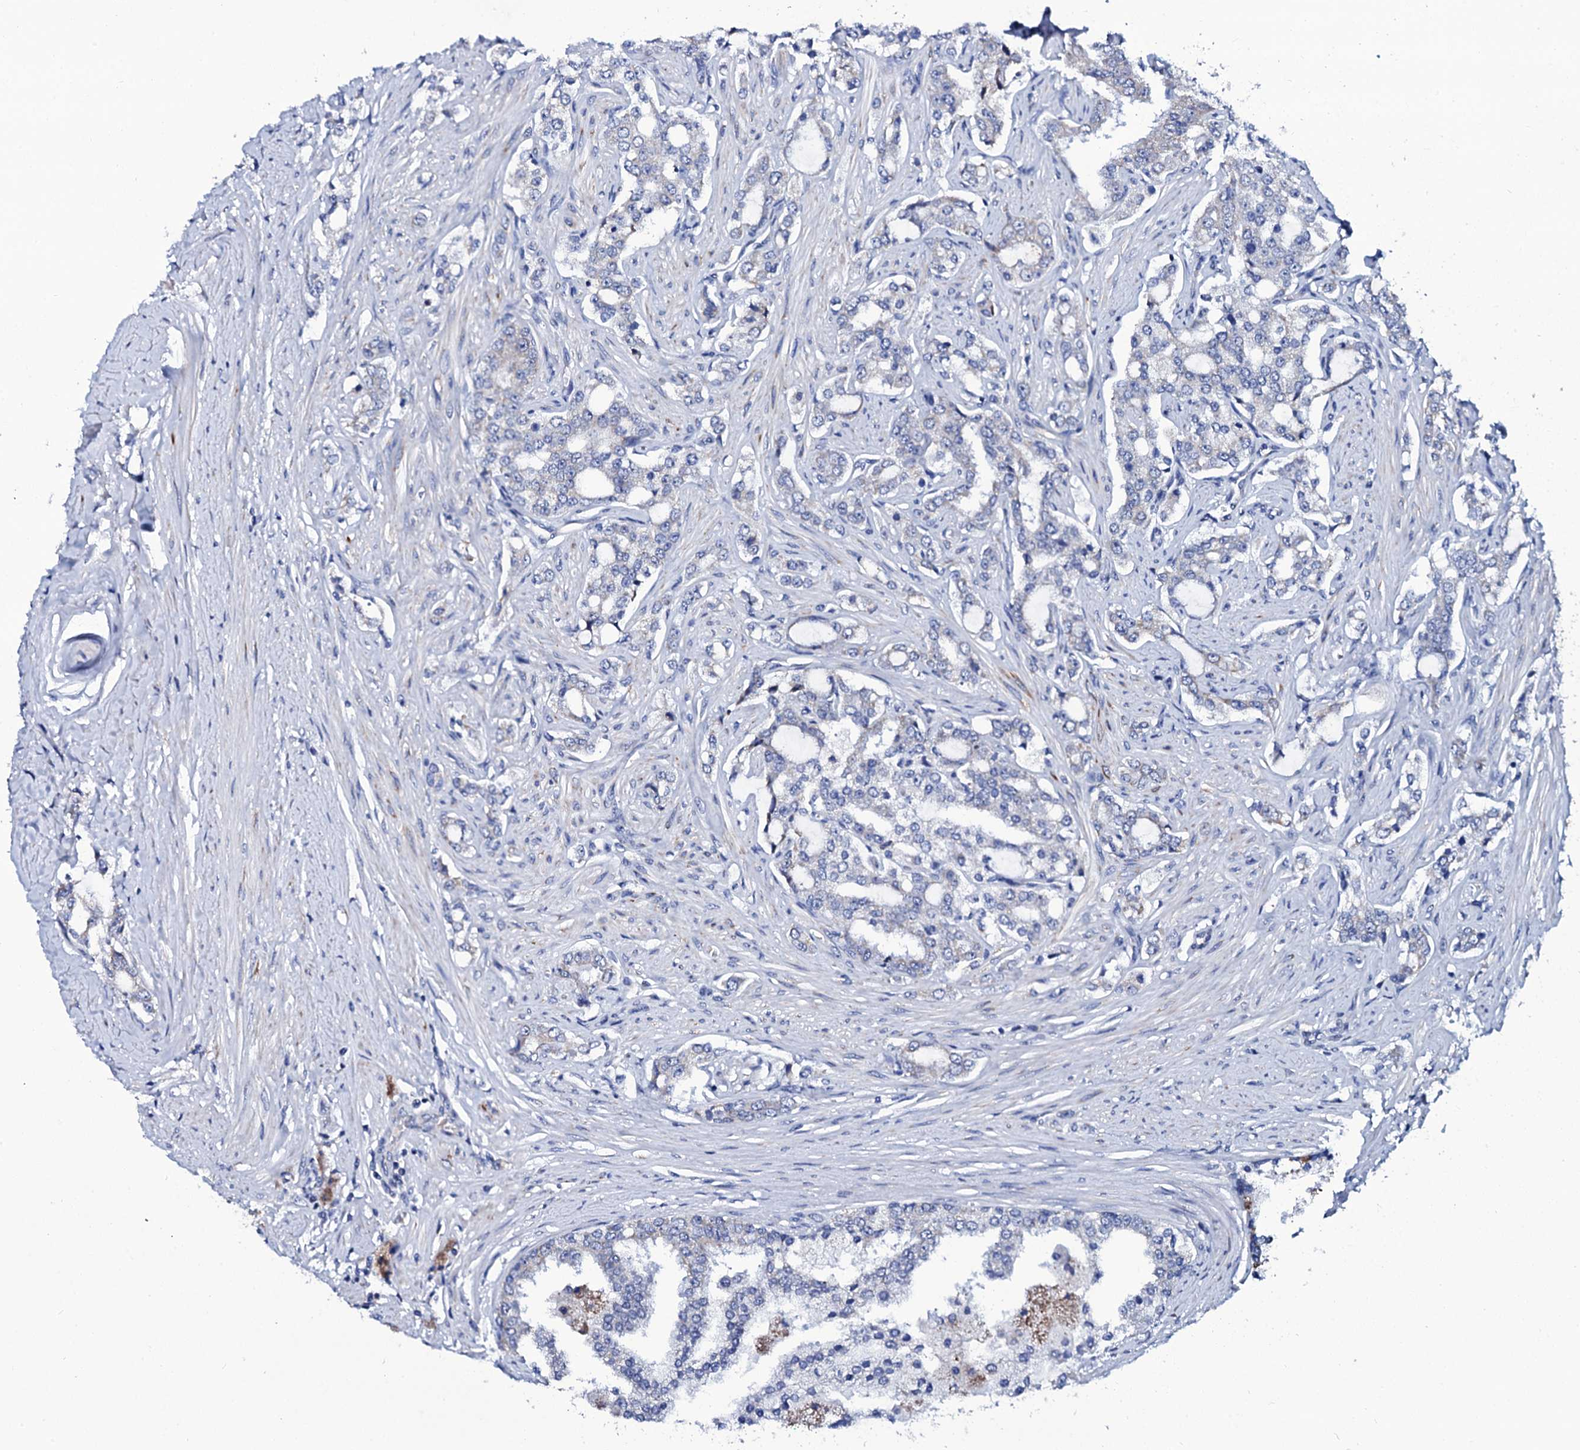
{"staining": {"intensity": "negative", "quantity": "none", "location": "none"}, "tissue": "prostate cancer", "cell_type": "Tumor cells", "image_type": "cancer", "snomed": [{"axis": "morphology", "description": "Adenocarcinoma, High grade"}, {"axis": "topography", "description": "Prostate"}], "caption": "Tumor cells are negative for brown protein staining in prostate adenocarcinoma (high-grade). (Immunohistochemistry, brightfield microscopy, high magnification).", "gene": "SLC37A4", "patient": {"sex": "male", "age": 64}}